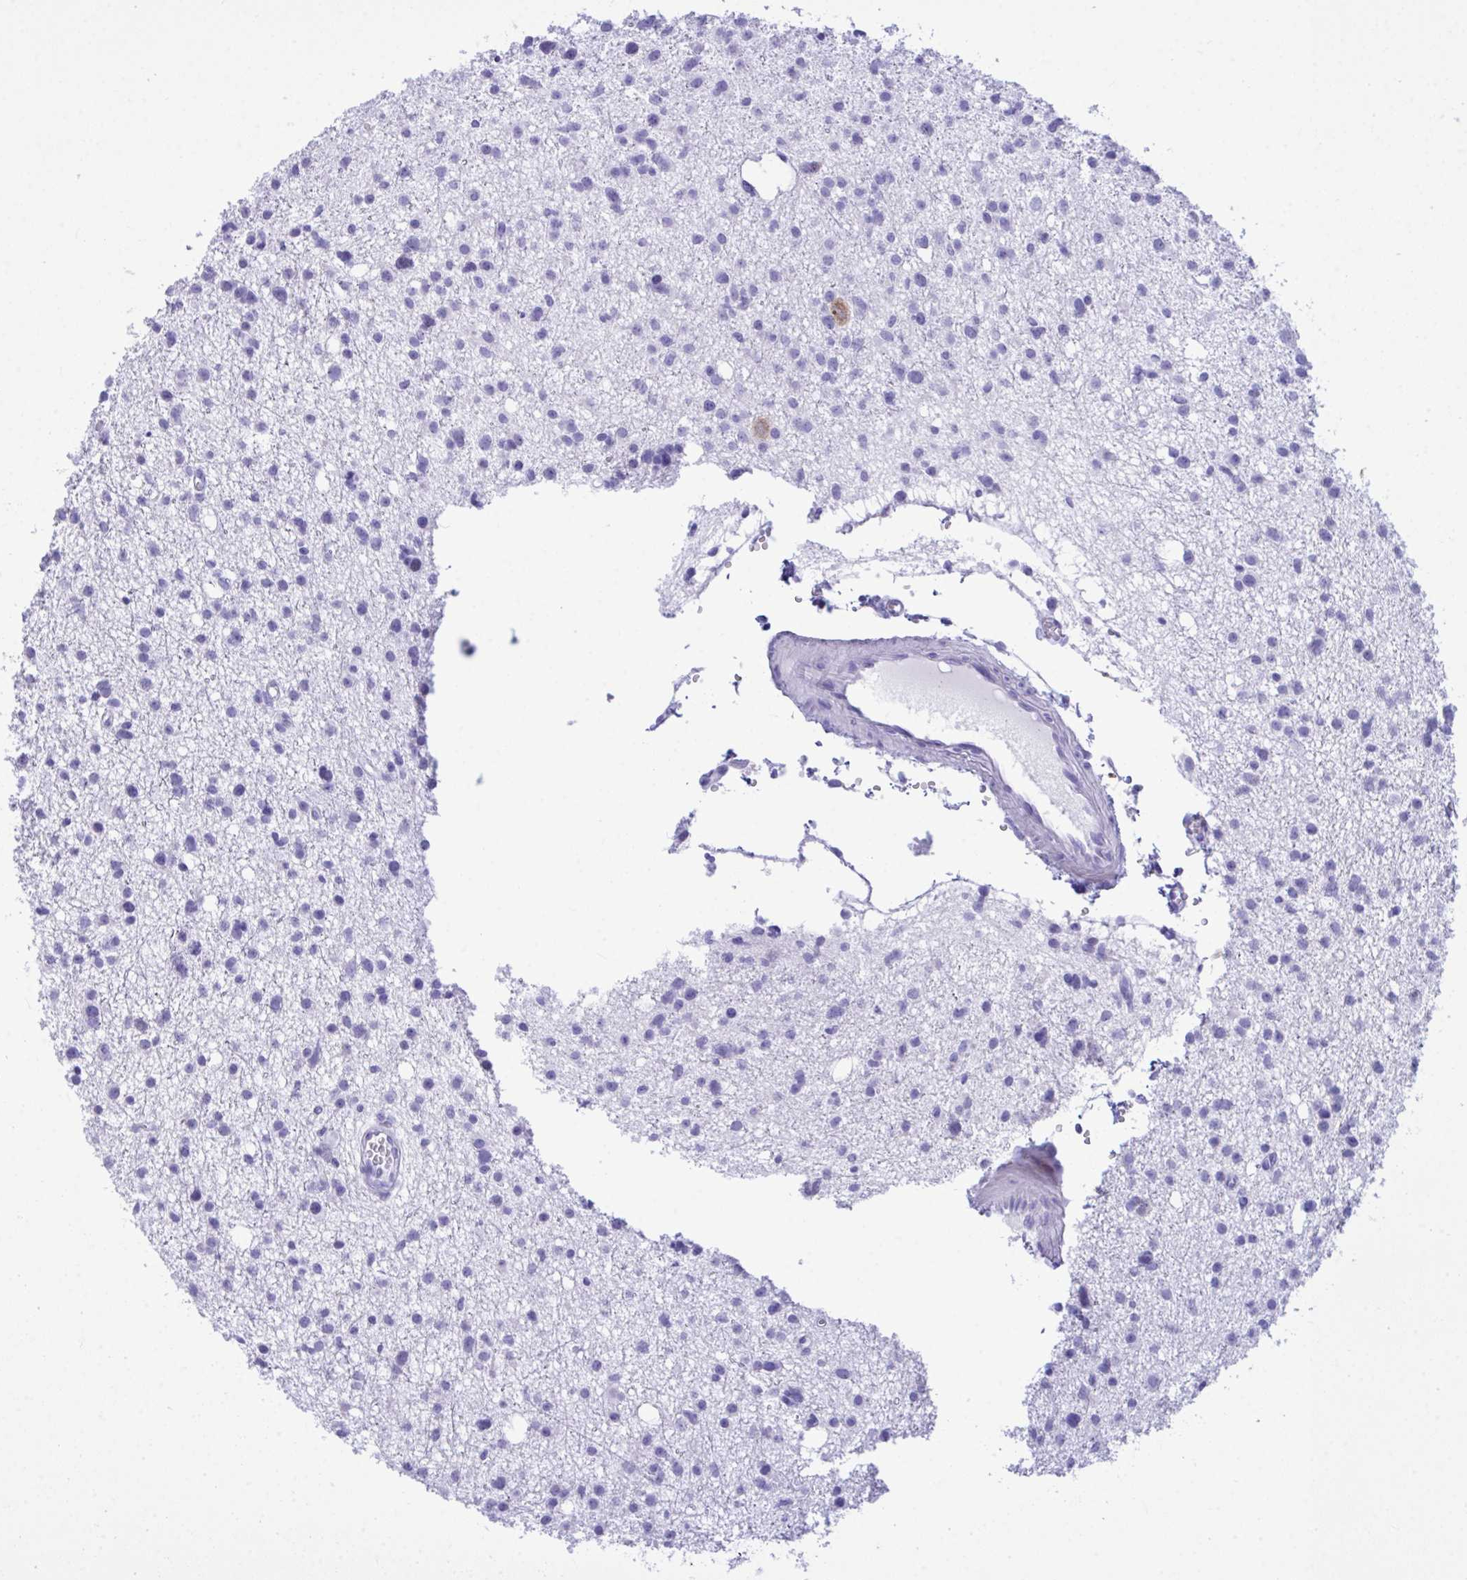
{"staining": {"intensity": "negative", "quantity": "none", "location": "none"}, "tissue": "glioma", "cell_type": "Tumor cells", "image_type": "cancer", "snomed": [{"axis": "morphology", "description": "Glioma, malignant, High grade"}, {"axis": "topography", "description": "Brain"}], "caption": "Tumor cells show no significant protein staining in malignant glioma (high-grade). (DAB (3,3'-diaminobenzidine) immunohistochemistry (IHC) with hematoxylin counter stain).", "gene": "BEX5", "patient": {"sex": "male", "age": 23}}